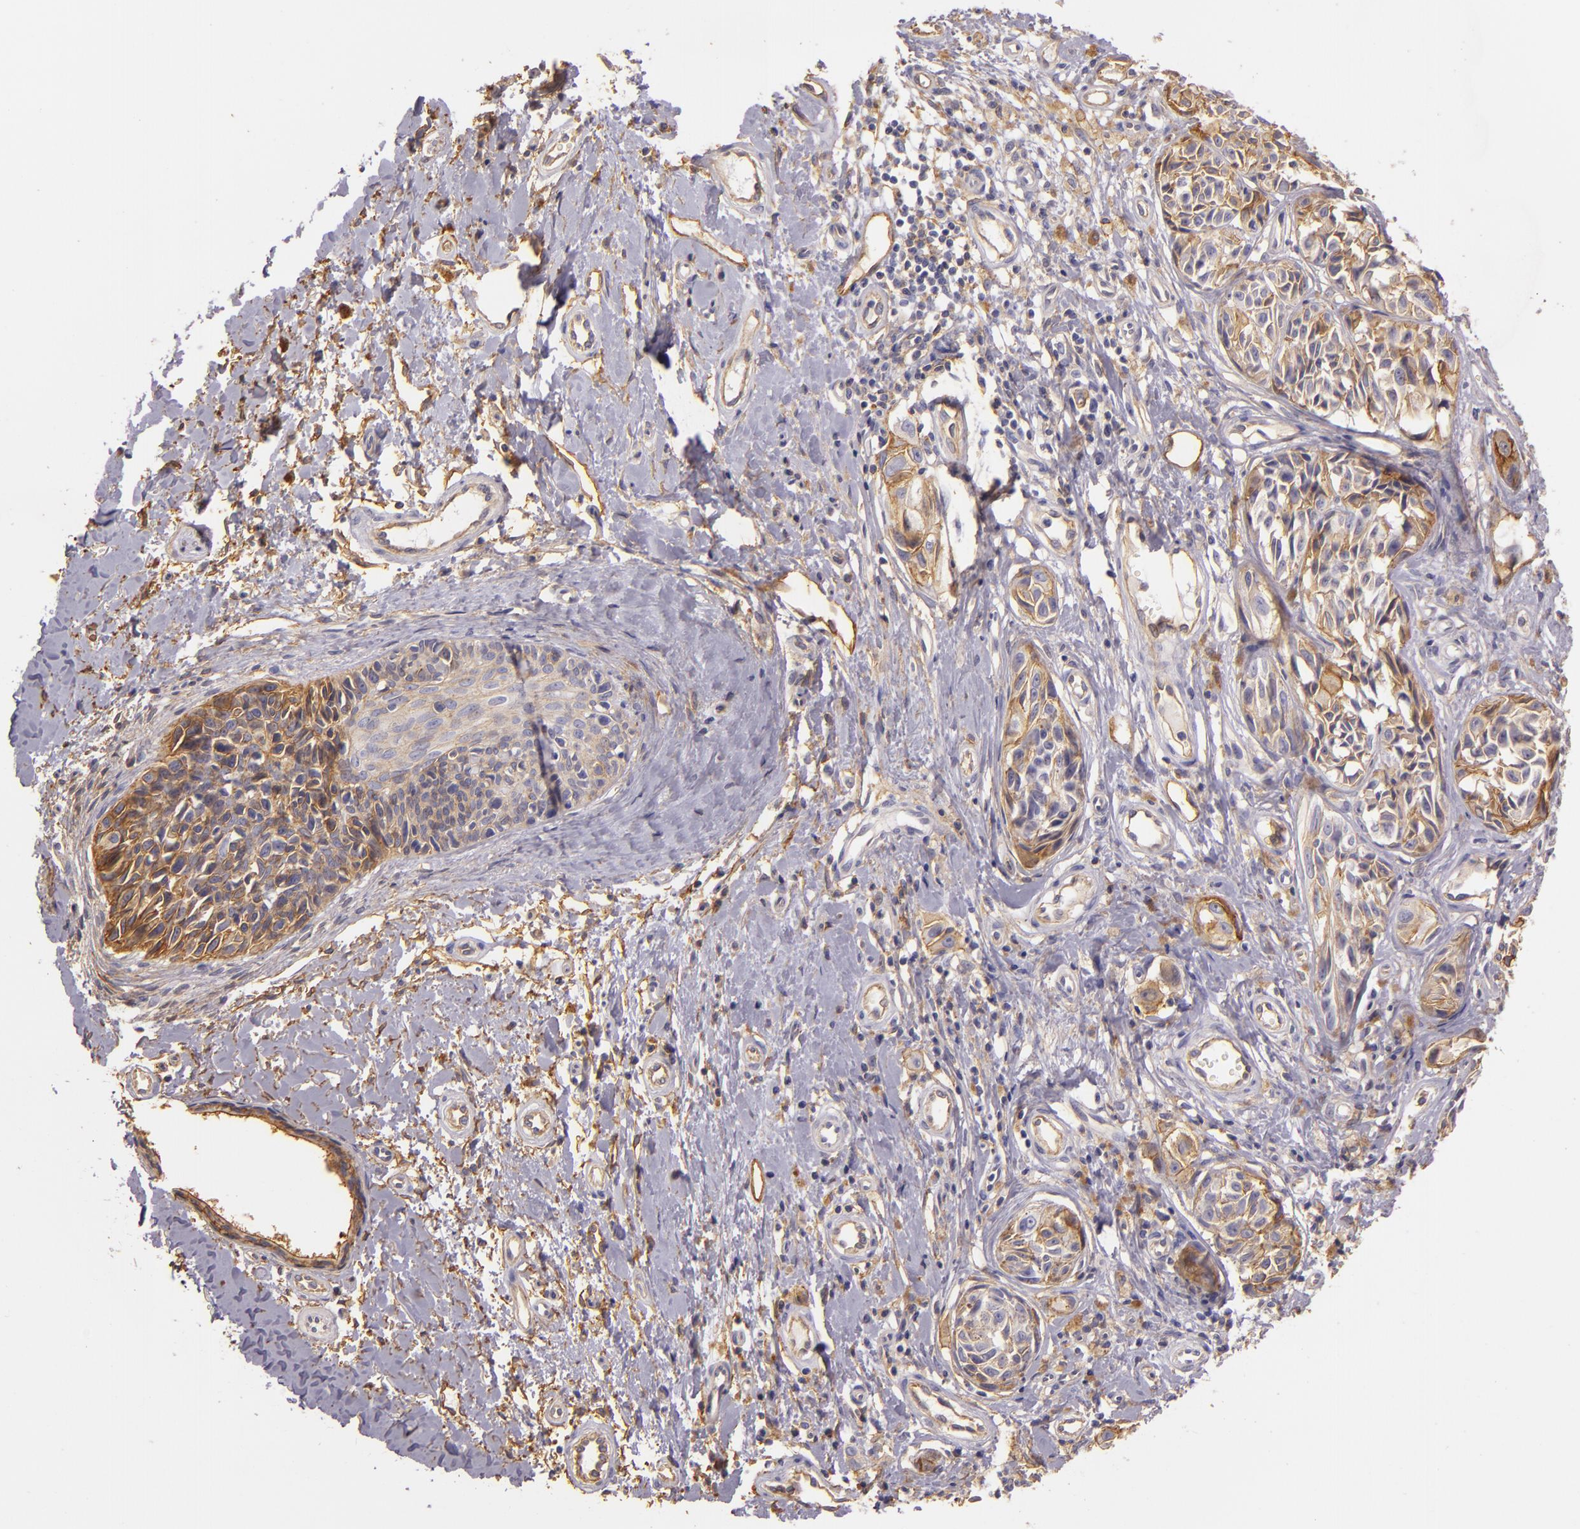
{"staining": {"intensity": "moderate", "quantity": ">75%", "location": "cytoplasmic/membranous"}, "tissue": "melanoma", "cell_type": "Tumor cells", "image_type": "cancer", "snomed": [{"axis": "morphology", "description": "Malignant melanoma, NOS"}, {"axis": "topography", "description": "Skin"}], "caption": "IHC micrograph of human melanoma stained for a protein (brown), which demonstrates medium levels of moderate cytoplasmic/membranous staining in about >75% of tumor cells.", "gene": "CTSF", "patient": {"sex": "male", "age": 67}}